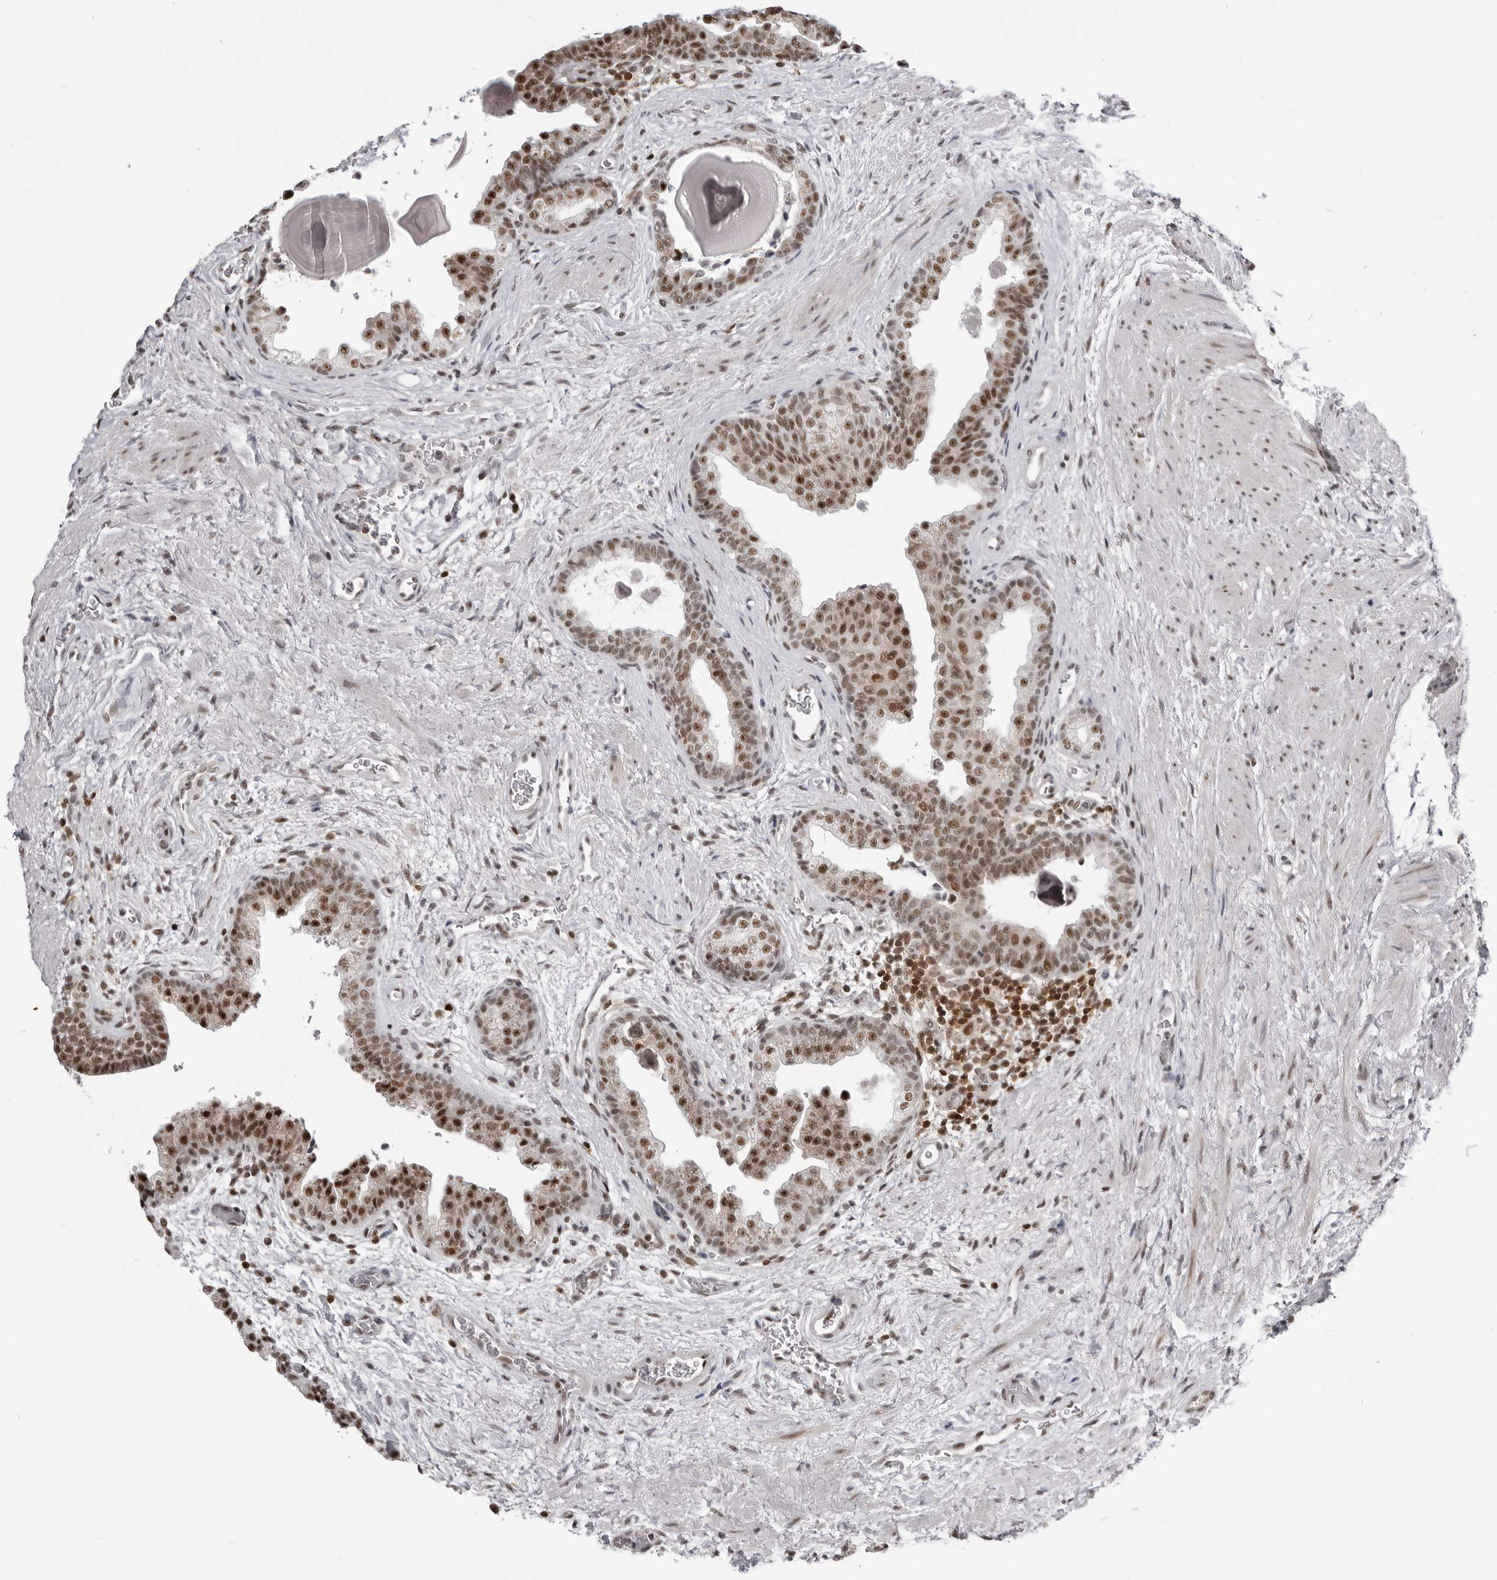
{"staining": {"intensity": "strong", "quantity": "25%-75%", "location": "nuclear"}, "tissue": "prostate", "cell_type": "Glandular cells", "image_type": "normal", "snomed": [{"axis": "morphology", "description": "Normal tissue, NOS"}, {"axis": "topography", "description": "Prostate"}], "caption": "Immunohistochemistry of normal prostate demonstrates high levels of strong nuclear staining in approximately 25%-75% of glandular cells.", "gene": "WRAP53", "patient": {"sex": "male", "age": 48}}